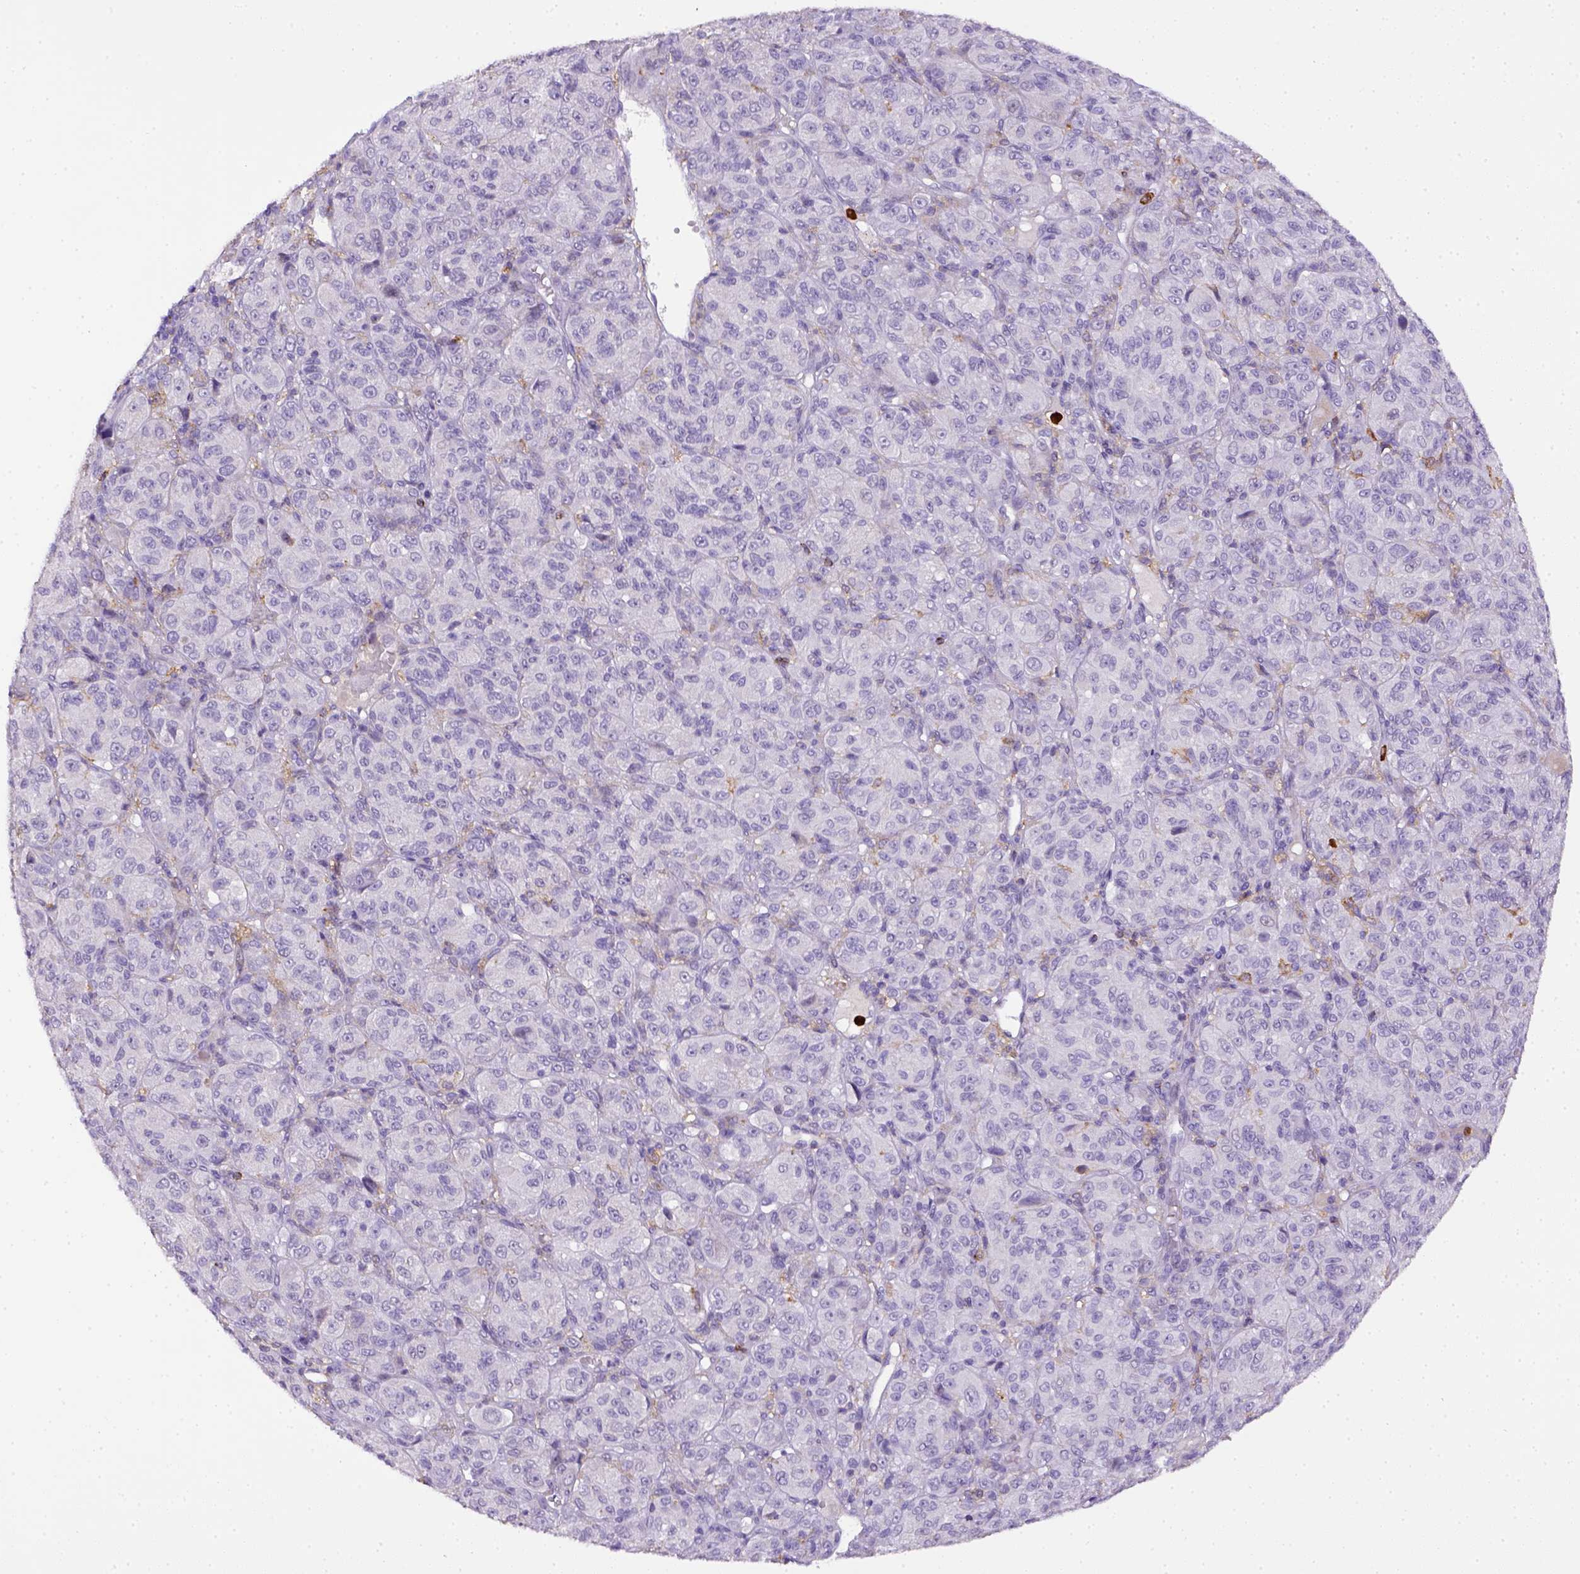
{"staining": {"intensity": "negative", "quantity": "none", "location": "none"}, "tissue": "melanoma", "cell_type": "Tumor cells", "image_type": "cancer", "snomed": [{"axis": "morphology", "description": "Malignant melanoma, Metastatic site"}, {"axis": "topography", "description": "Brain"}], "caption": "Immunohistochemical staining of malignant melanoma (metastatic site) shows no significant expression in tumor cells.", "gene": "ITGAM", "patient": {"sex": "female", "age": 56}}